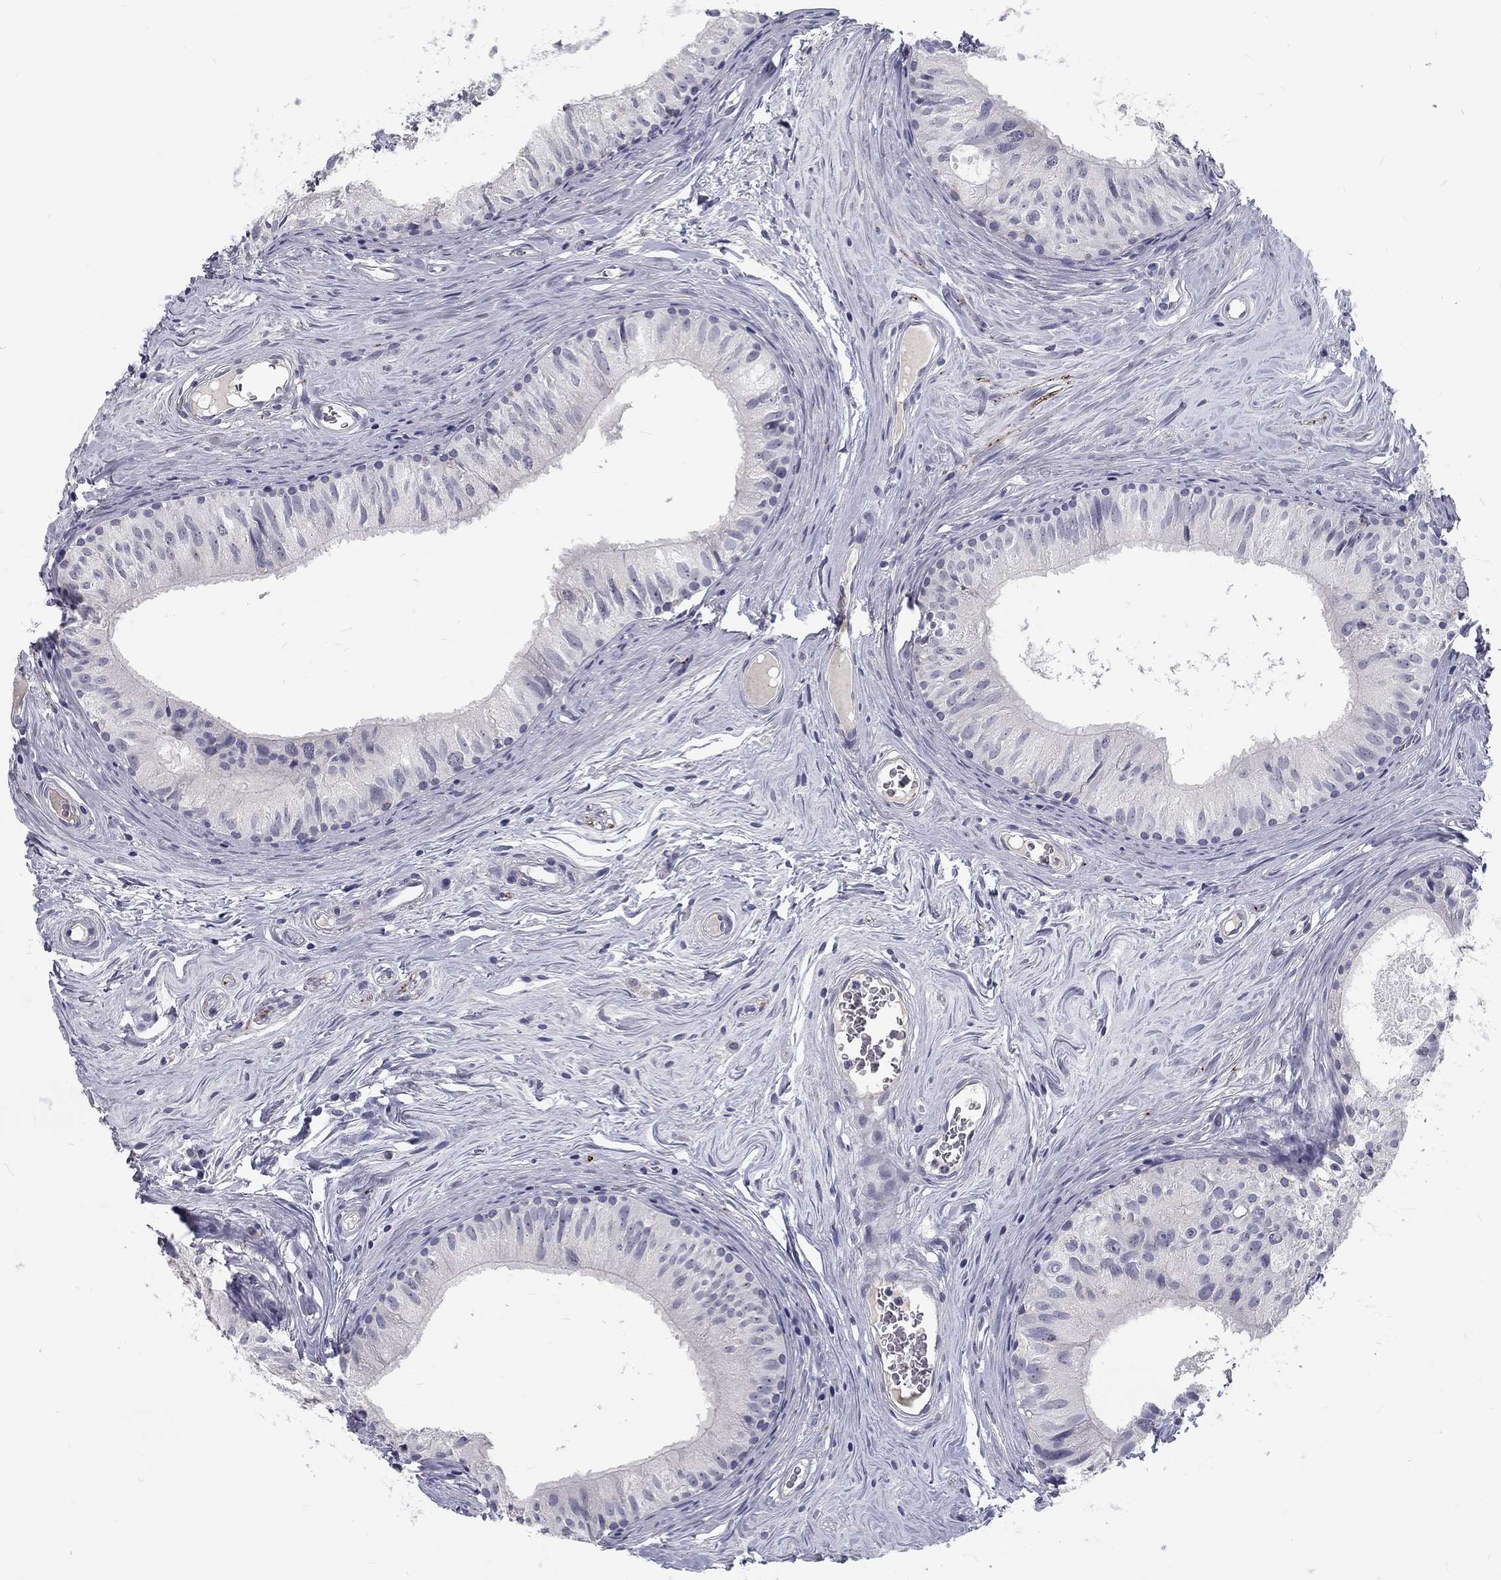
{"staining": {"intensity": "negative", "quantity": "none", "location": "none"}, "tissue": "epididymis", "cell_type": "Glandular cells", "image_type": "normal", "snomed": [{"axis": "morphology", "description": "Normal tissue, NOS"}, {"axis": "topography", "description": "Epididymis"}], "caption": "An immunohistochemistry (IHC) histopathology image of unremarkable epididymis is shown. There is no staining in glandular cells of epididymis.", "gene": "NOS1", "patient": {"sex": "male", "age": 52}}